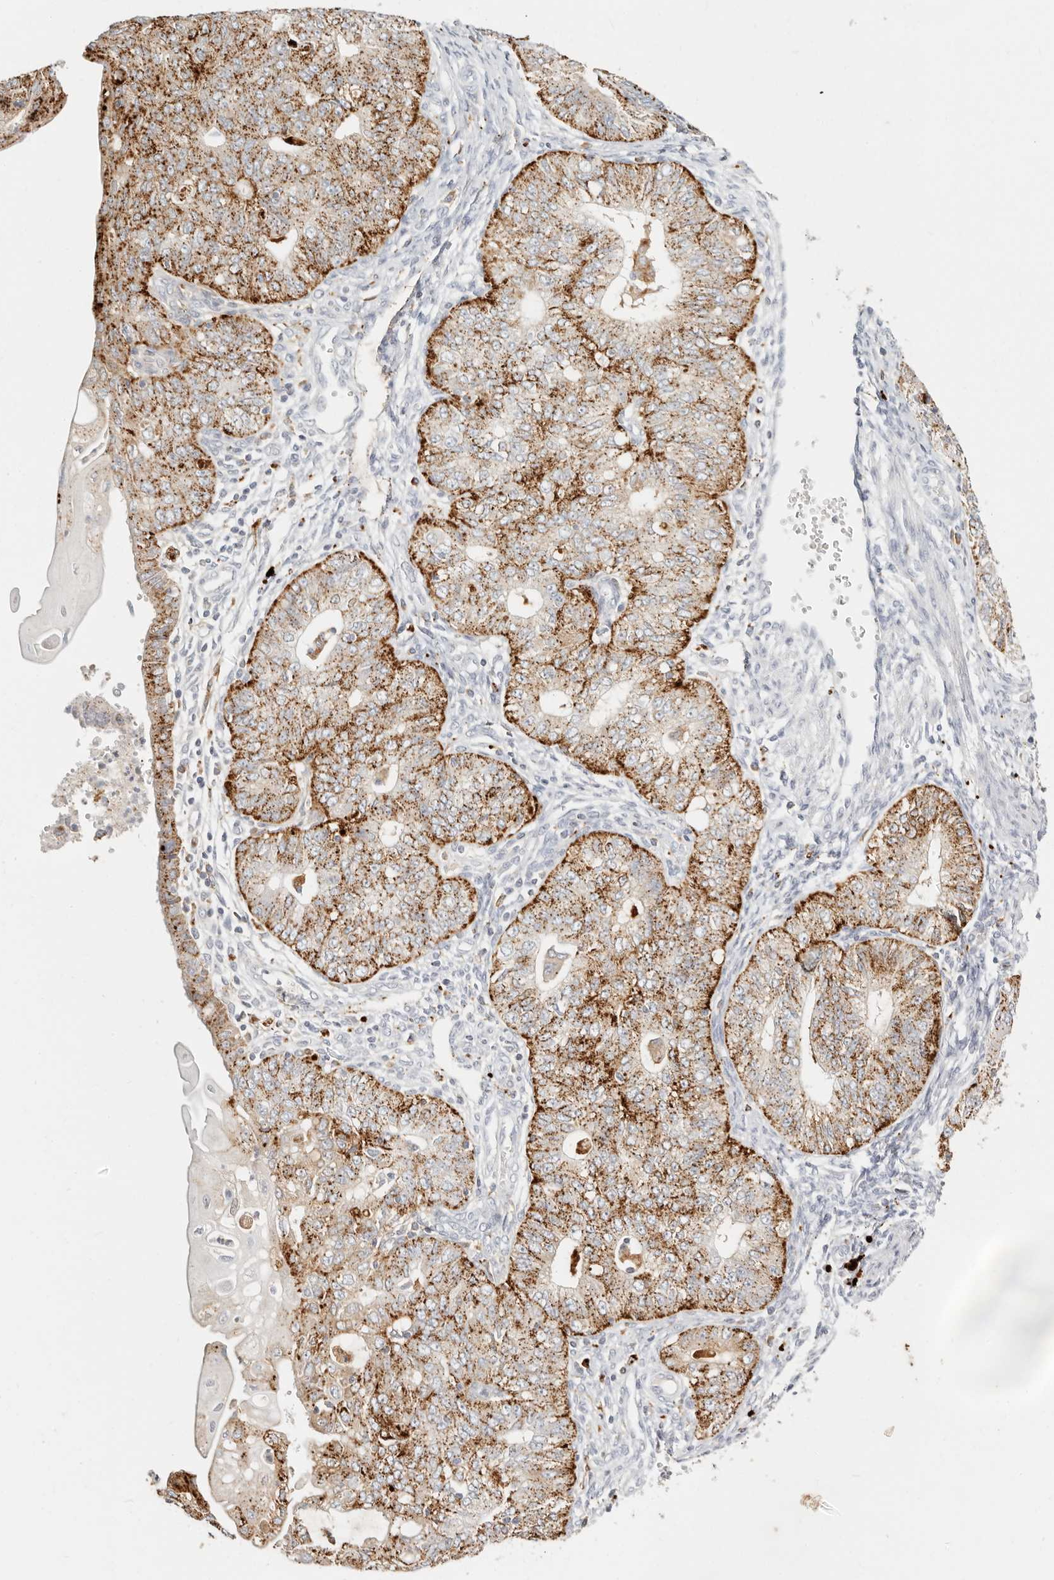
{"staining": {"intensity": "strong", "quantity": "25%-75%", "location": "cytoplasmic/membranous"}, "tissue": "endometrial cancer", "cell_type": "Tumor cells", "image_type": "cancer", "snomed": [{"axis": "morphology", "description": "Adenocarcinoma, NOS"}, {"axis": "topography", "description": "Endometrium"}], "caption": "Immunohistochemistry (IHC) of human adenocarcinoma (endometrial) demonstrates high levels of strong cytoplasmic/membranous staining in approximately 25%-75% of tumor cells. (DAB IHC, brown staining for protein, blue staining for nuclei).", "gene": "RNASET2", "patient": {"sex": "female", "age": 32}}